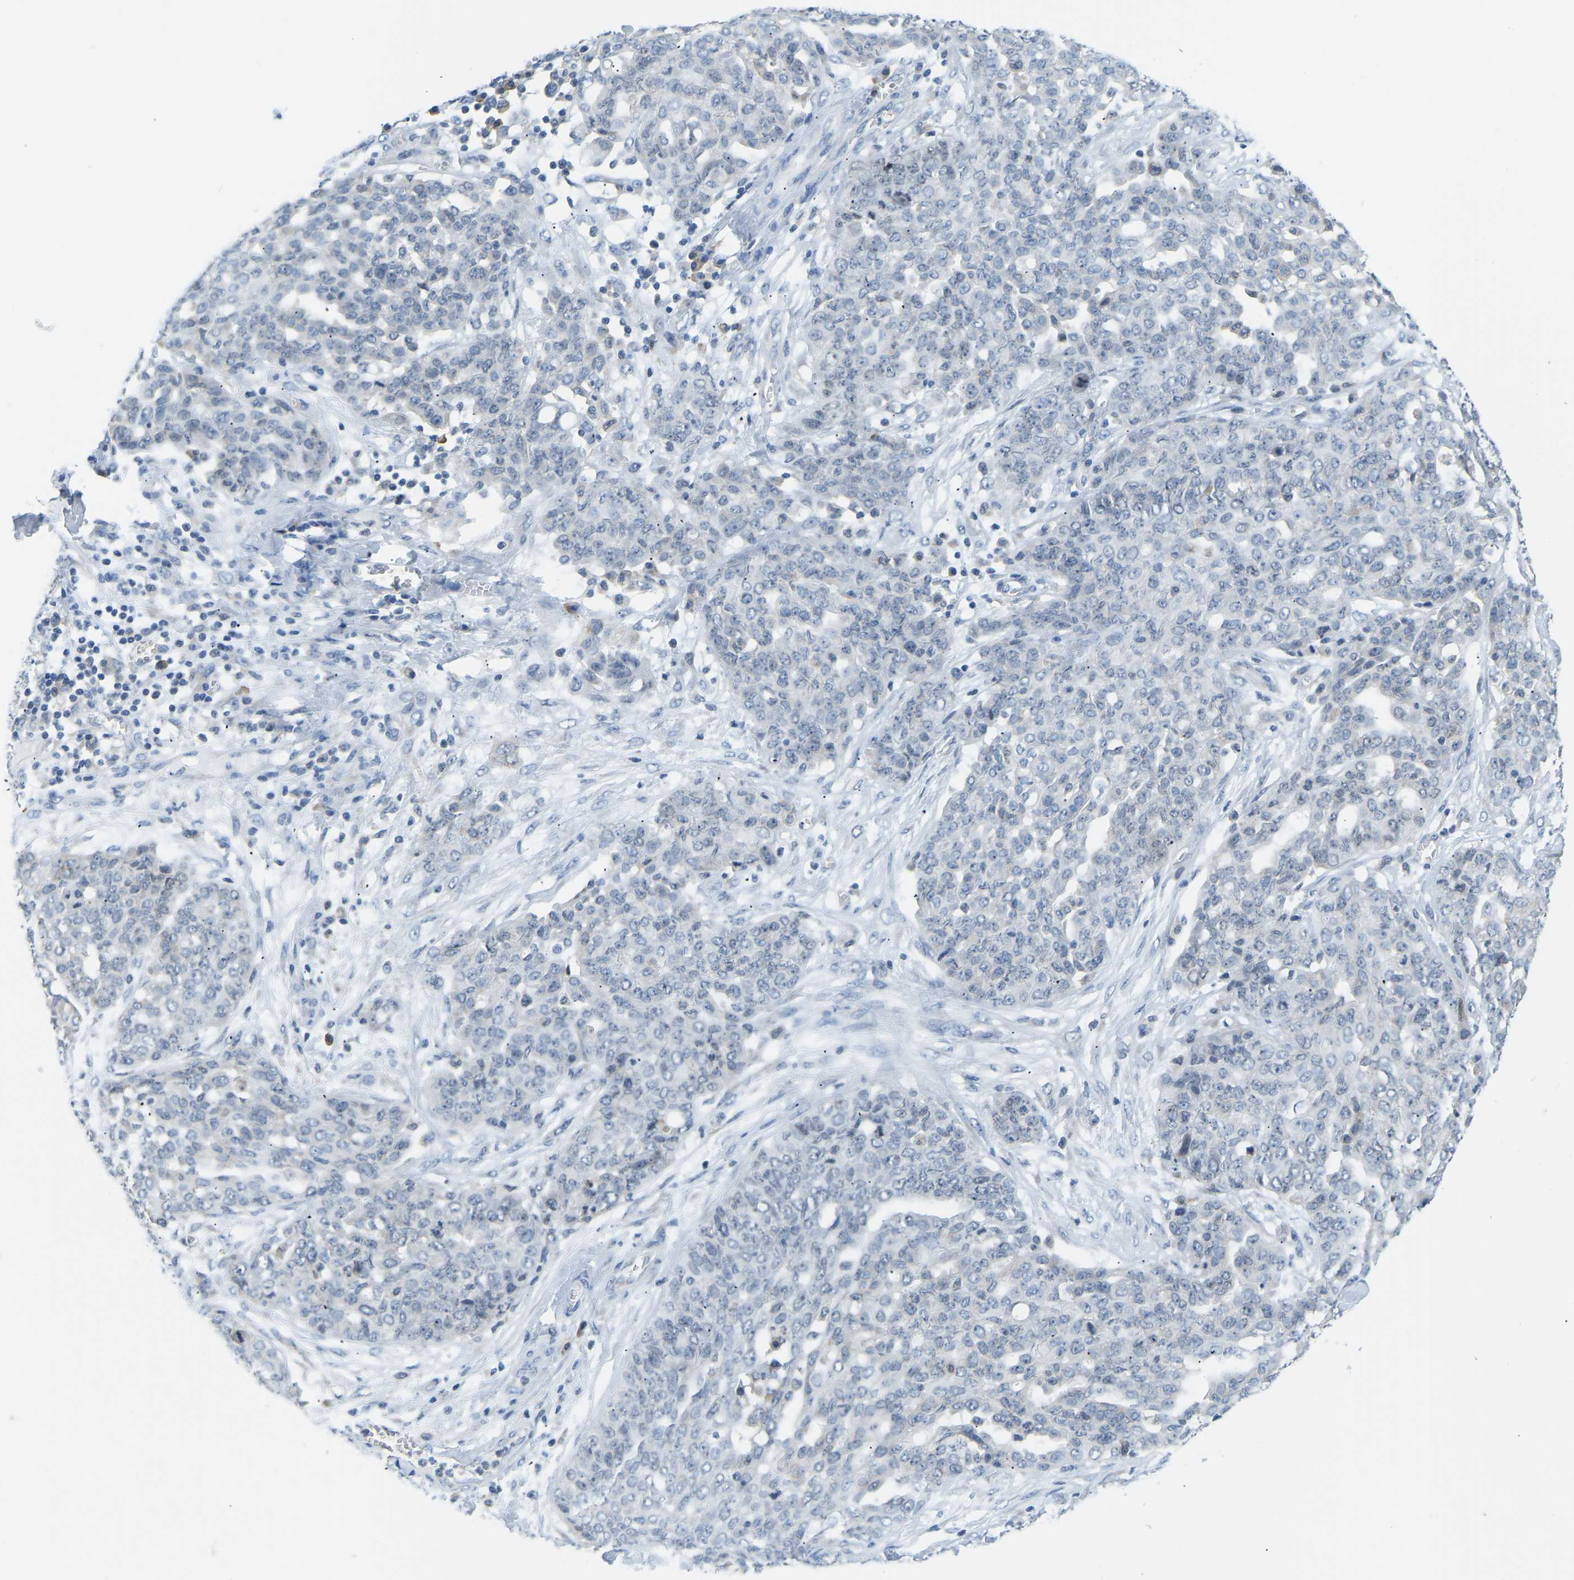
{"staining": {"intensity": "negative", "quantity": "none", "location": "none"}, "tissue": "ovarian cancer", "cell_type": "Tumor cells", "image_type": "cancer", "snomed": [{"axis": "morphology", "description": "Cystadenocarcinoma, serous, NOS"}, {"axis": "topography", "description": "Soft tissue"}, {"axis": "topography", "description": "Ovary"}], "caption": "Immunohistochemistry of human ovarian cancer displays no positivity in tumor cells.", "gene": "VRK1", "patient": {"sex": "female", "age": 57}}